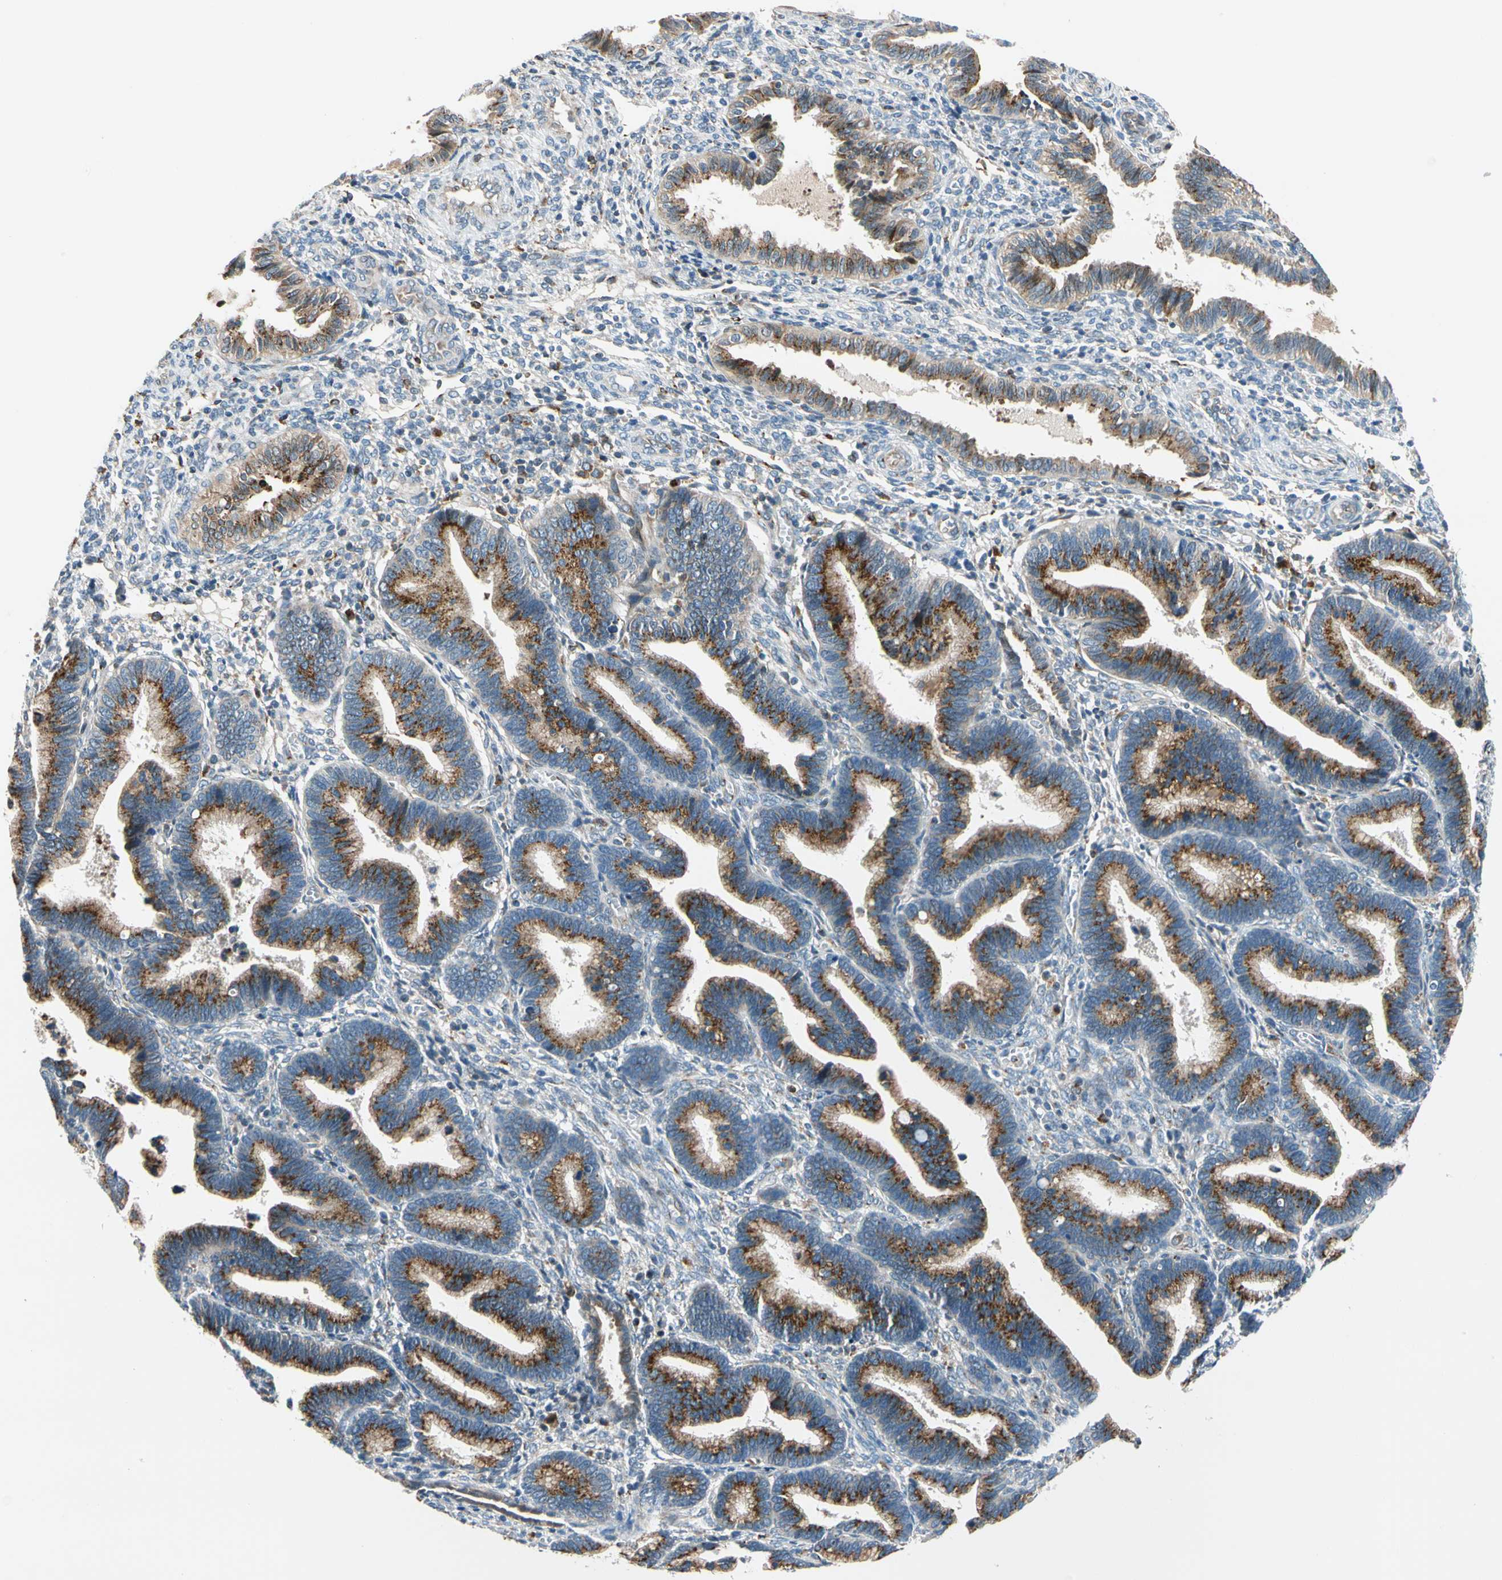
{"staining": {"intensity": "negative", "quantity": "none", "location": "none"}, "tissue": "endometrium", "cell_type": "Cells in endometrial stroma", "image_type": "normal", "snomed": [{"axis": "morphology", "description": "Normal tissue, NOS"}, {"axis": "topography", "description": "Endometrium"}], "caption": "Endometrium was stained to show a protein in brown. There is no significant positivity in cells in endometrial stroma. The staining was performed using DAB to visualize the protein expression in brown, while the nuclei were stained in blue with hematoxylin (Magnification: 20x).", "gene": "NUCB1", "patient": {"sex": "female", "age": 36}}